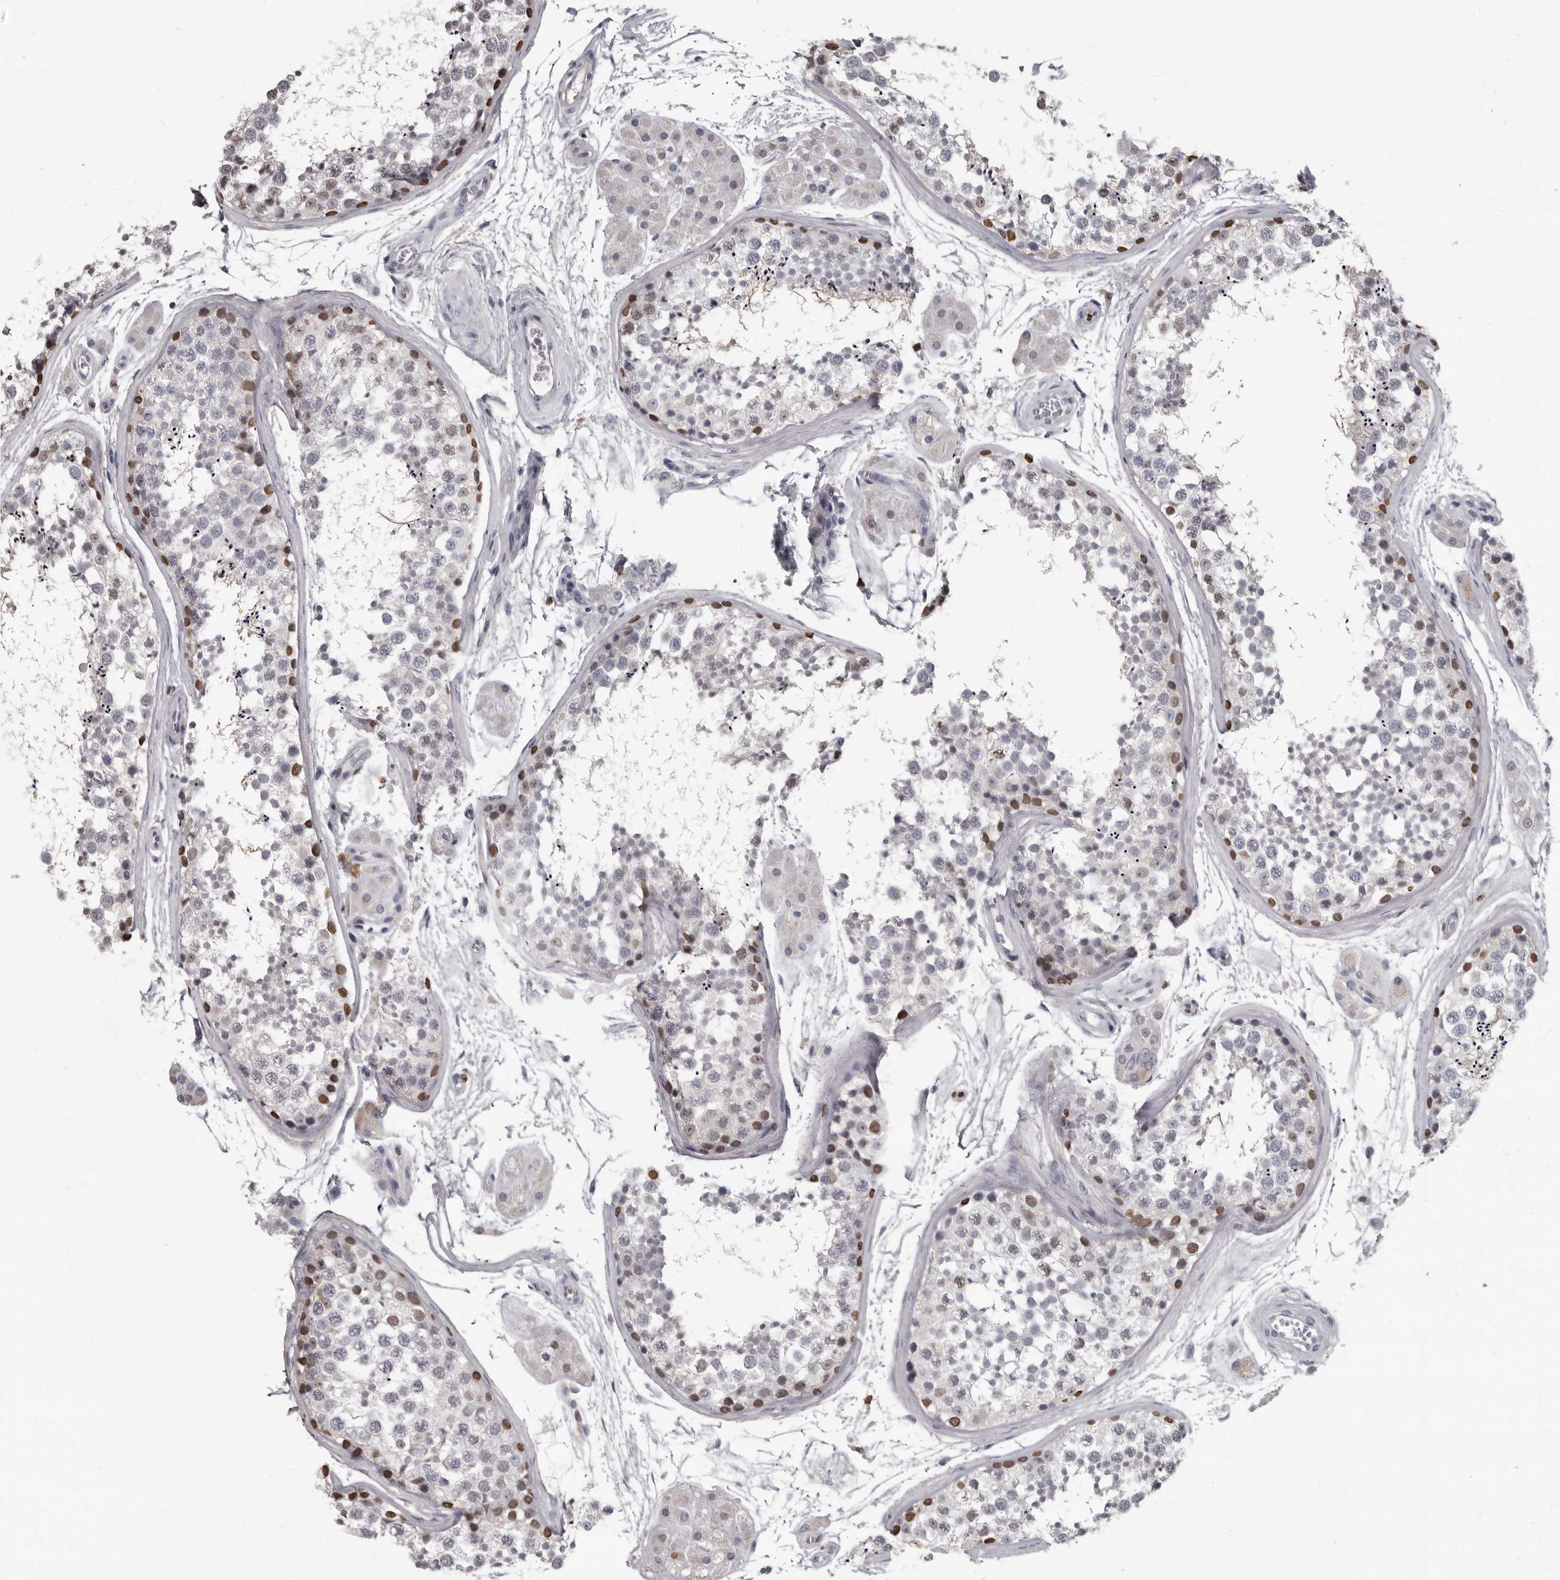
{"staining": {"intensity": "strong", "quantity": "<25%", "location": "nuclear"}, "tissue": "testis", "cell_type": "Cells in seminiferous ducts", "image_type": "normal", "snomed": [{"axis": "morphology", "description": "Normal tissue, NOS"}, {"axis": "topography", "description": "Testis"}], "caption": "Immunohistochemical staining of unremarkable human testis shows medium levels of strong nuclear staining in approximately <25% of cells in seminiferous ducts. (DAB (3,3'-diaminobenzidine) IHC, brown staining for protein, blue staining for nuclei).", "gene": "AHR", "patient": {"sex": "male", "age": 56}}